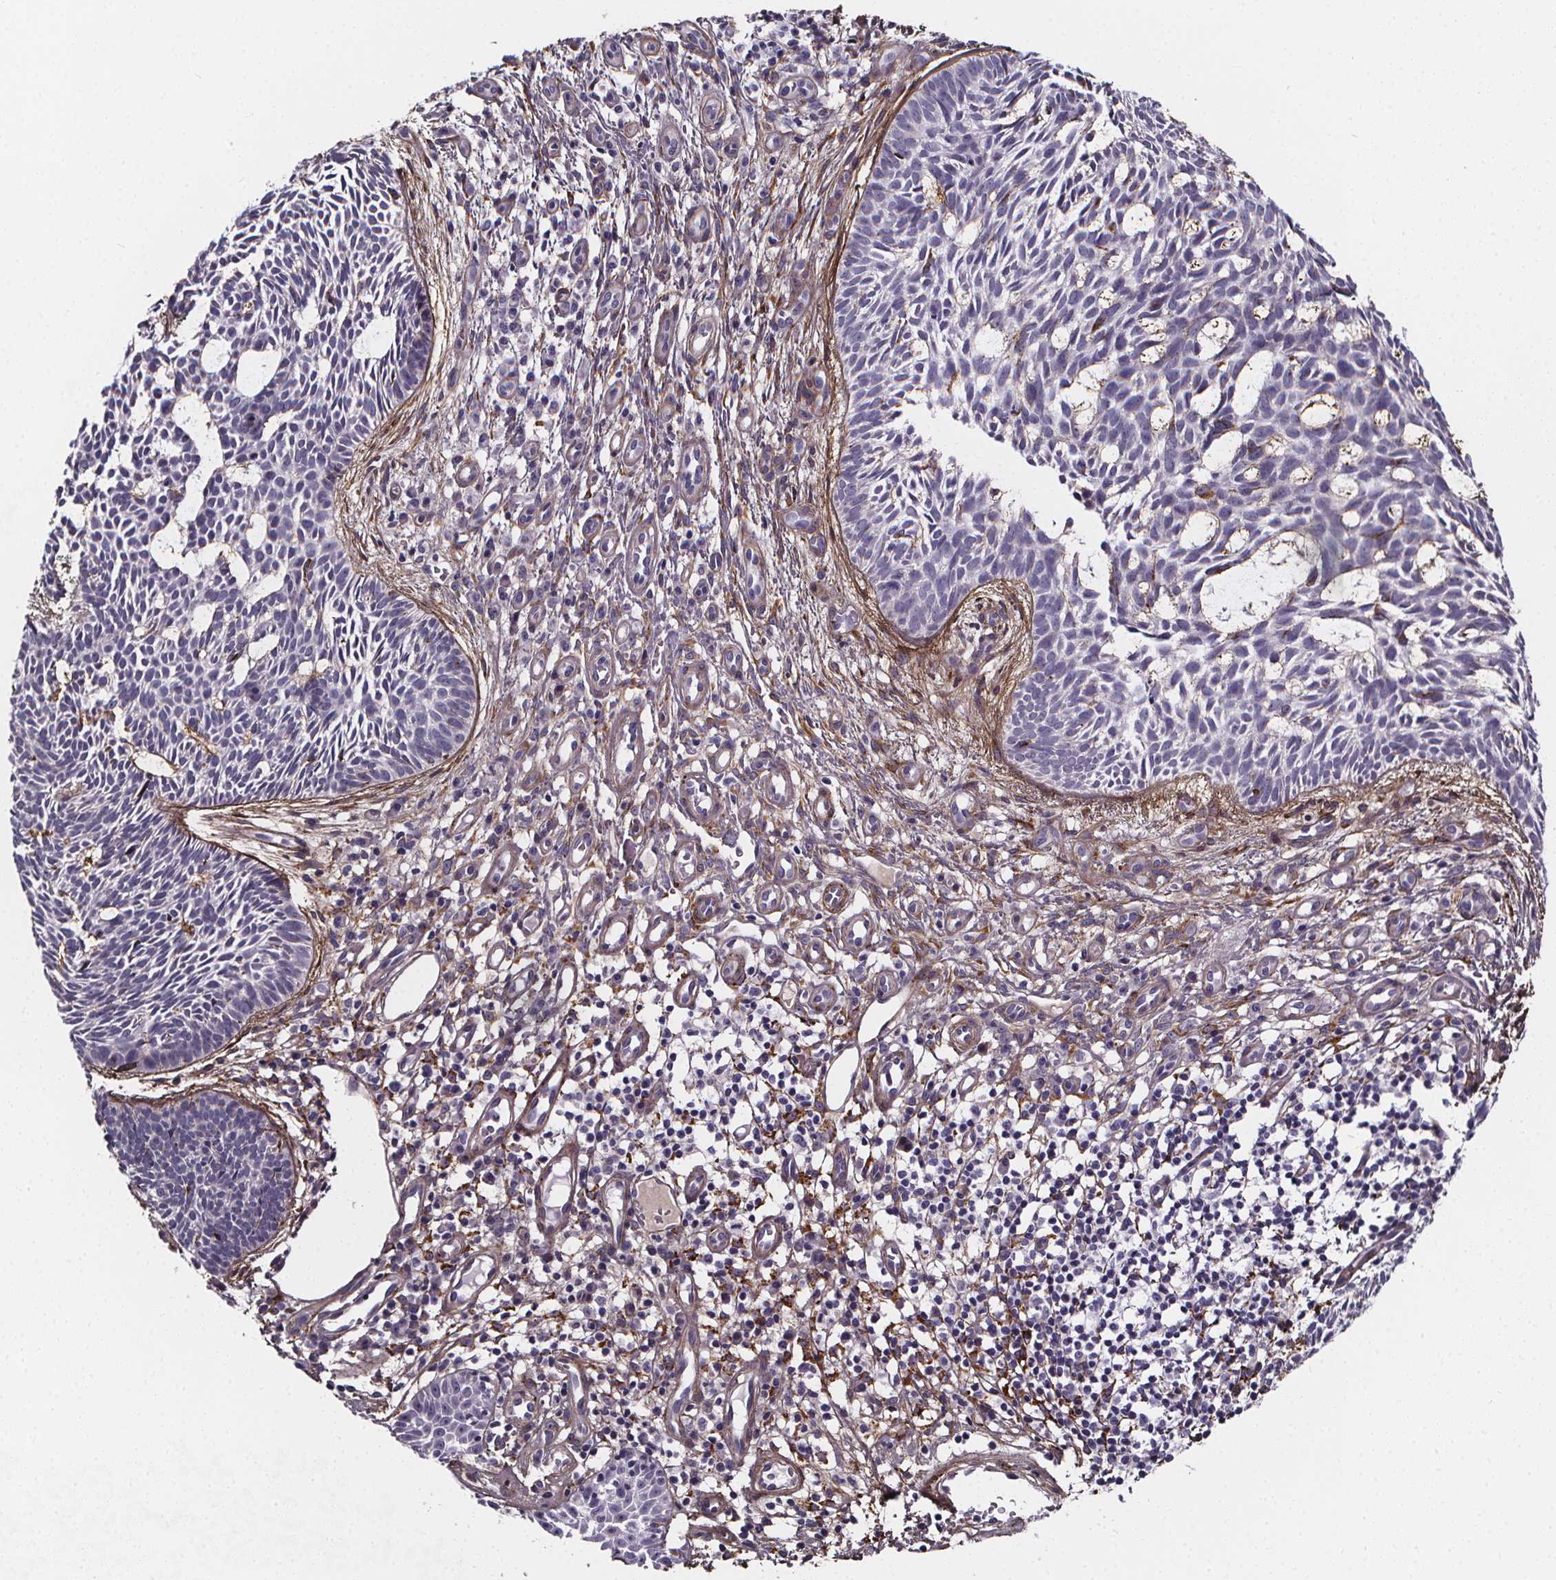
{"staining": {"intensity": "negative", "quantity": "none", "location": "none"}, "tissue": "skin cancer", "cell_type": "Tumor cells", "image_type": "cancer", "snomed": [{"axis": "morphology", "description": "Basal cell carcinoma"}, {"axis": "topography", "description": "Skin"}], "caption": "Human skin basal cell carcinoma stained for a protein using immunohistochemistry demonstrates no positivity in tumor cells.", "gene": "AEBP1", "patient": {"sex": "male", "age": 59}}